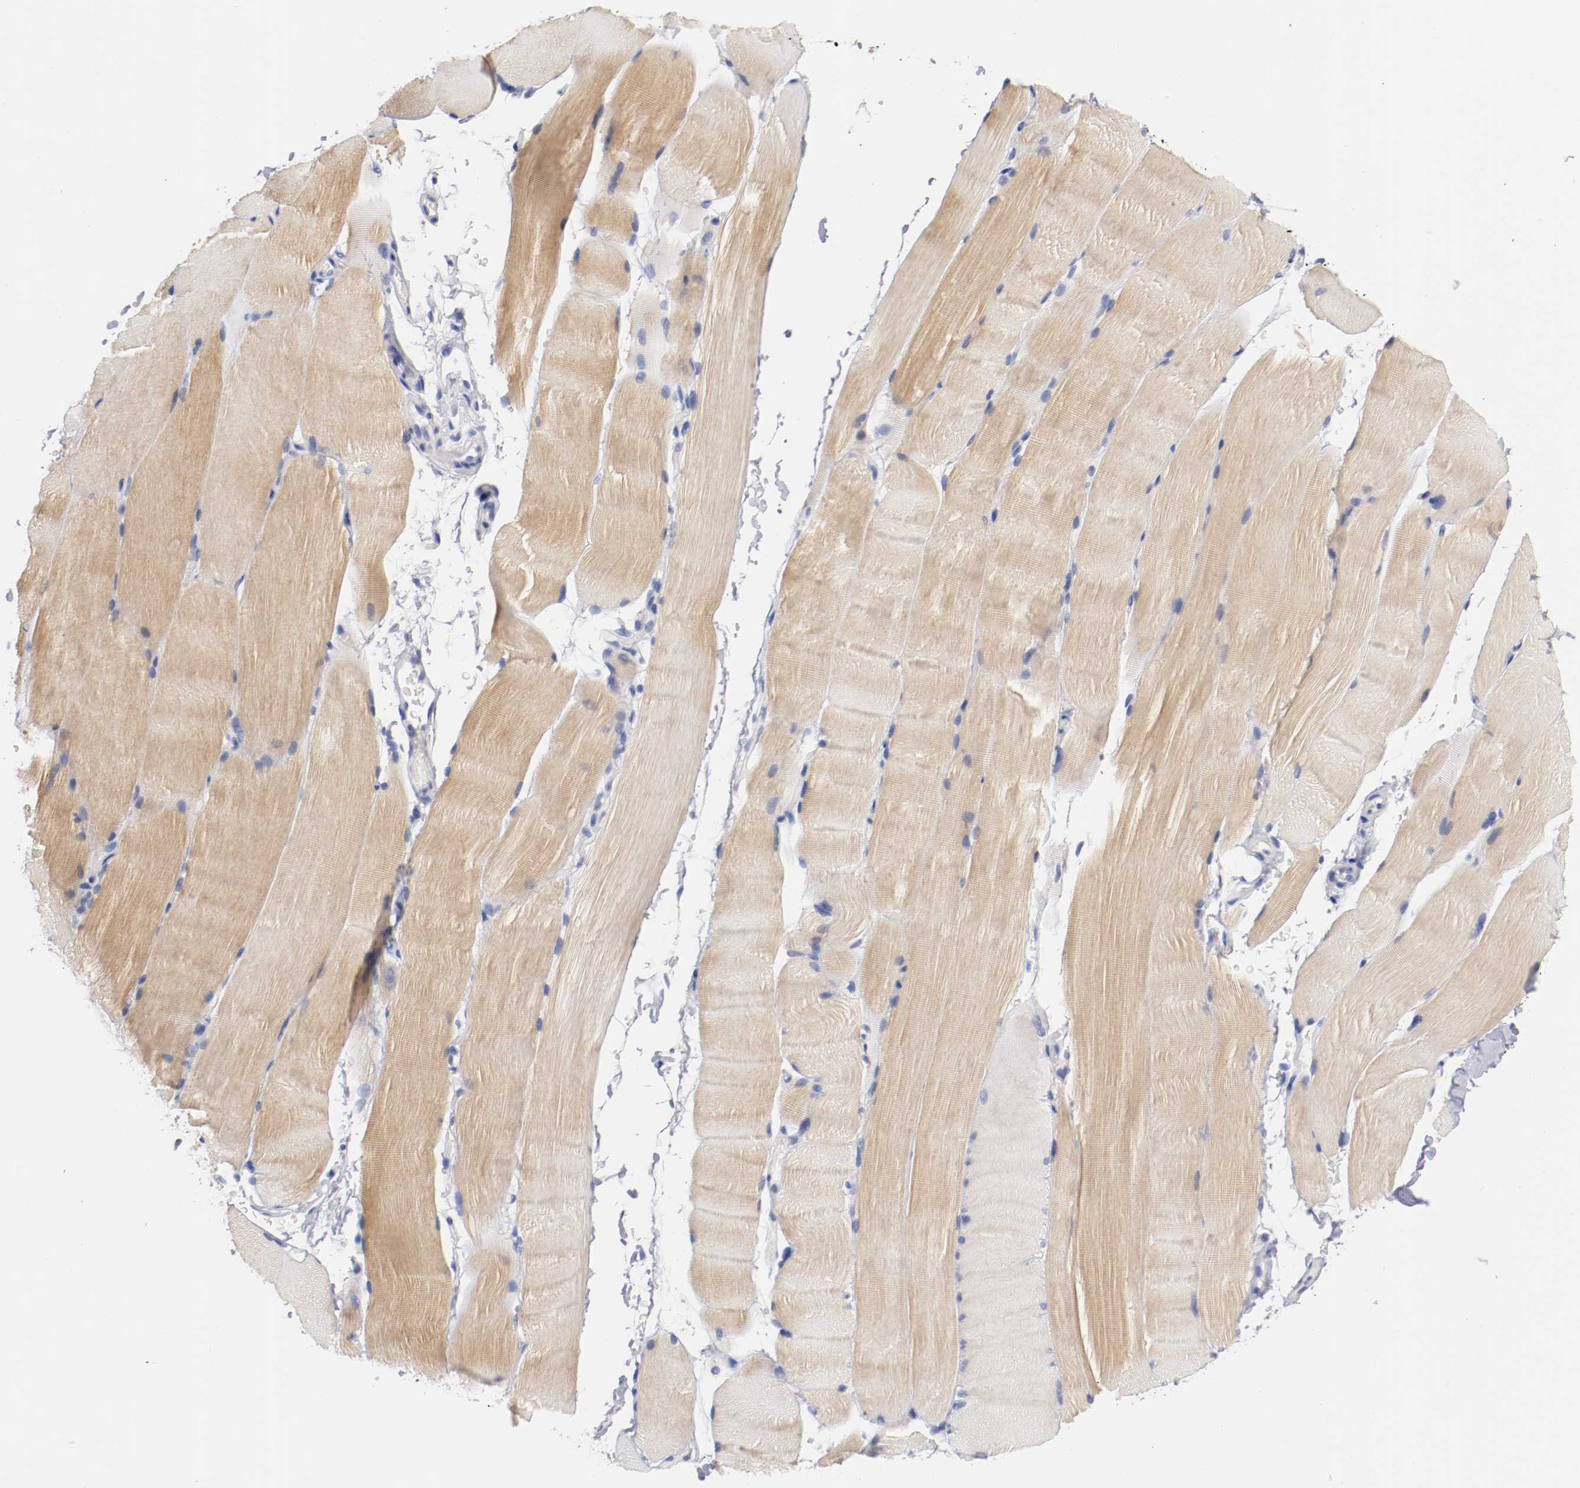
{"staining": {"intensity": "moderate", "quantity": "25%-75%", "location": "cytoplasmic/membranous"}, "tissue": "skeletal muscle", "cell_type": "Myocytes", "image_type": "normal", "snomed": [{"axis": "morphology", "description": "Normal tissue, NOS"}, {"axis": "topography", "description": "Skeletal muscle"}, {"axis": "topography", "description": "Parathyroid gland"}], "caption": "Skeletal muscle stained with IHC displays moderate cytoplasmic/membranous positivity in about 25%-75% of myocytes.", "gene": "FGFBP1", "patient": {"sex": "female", "age": 37}}